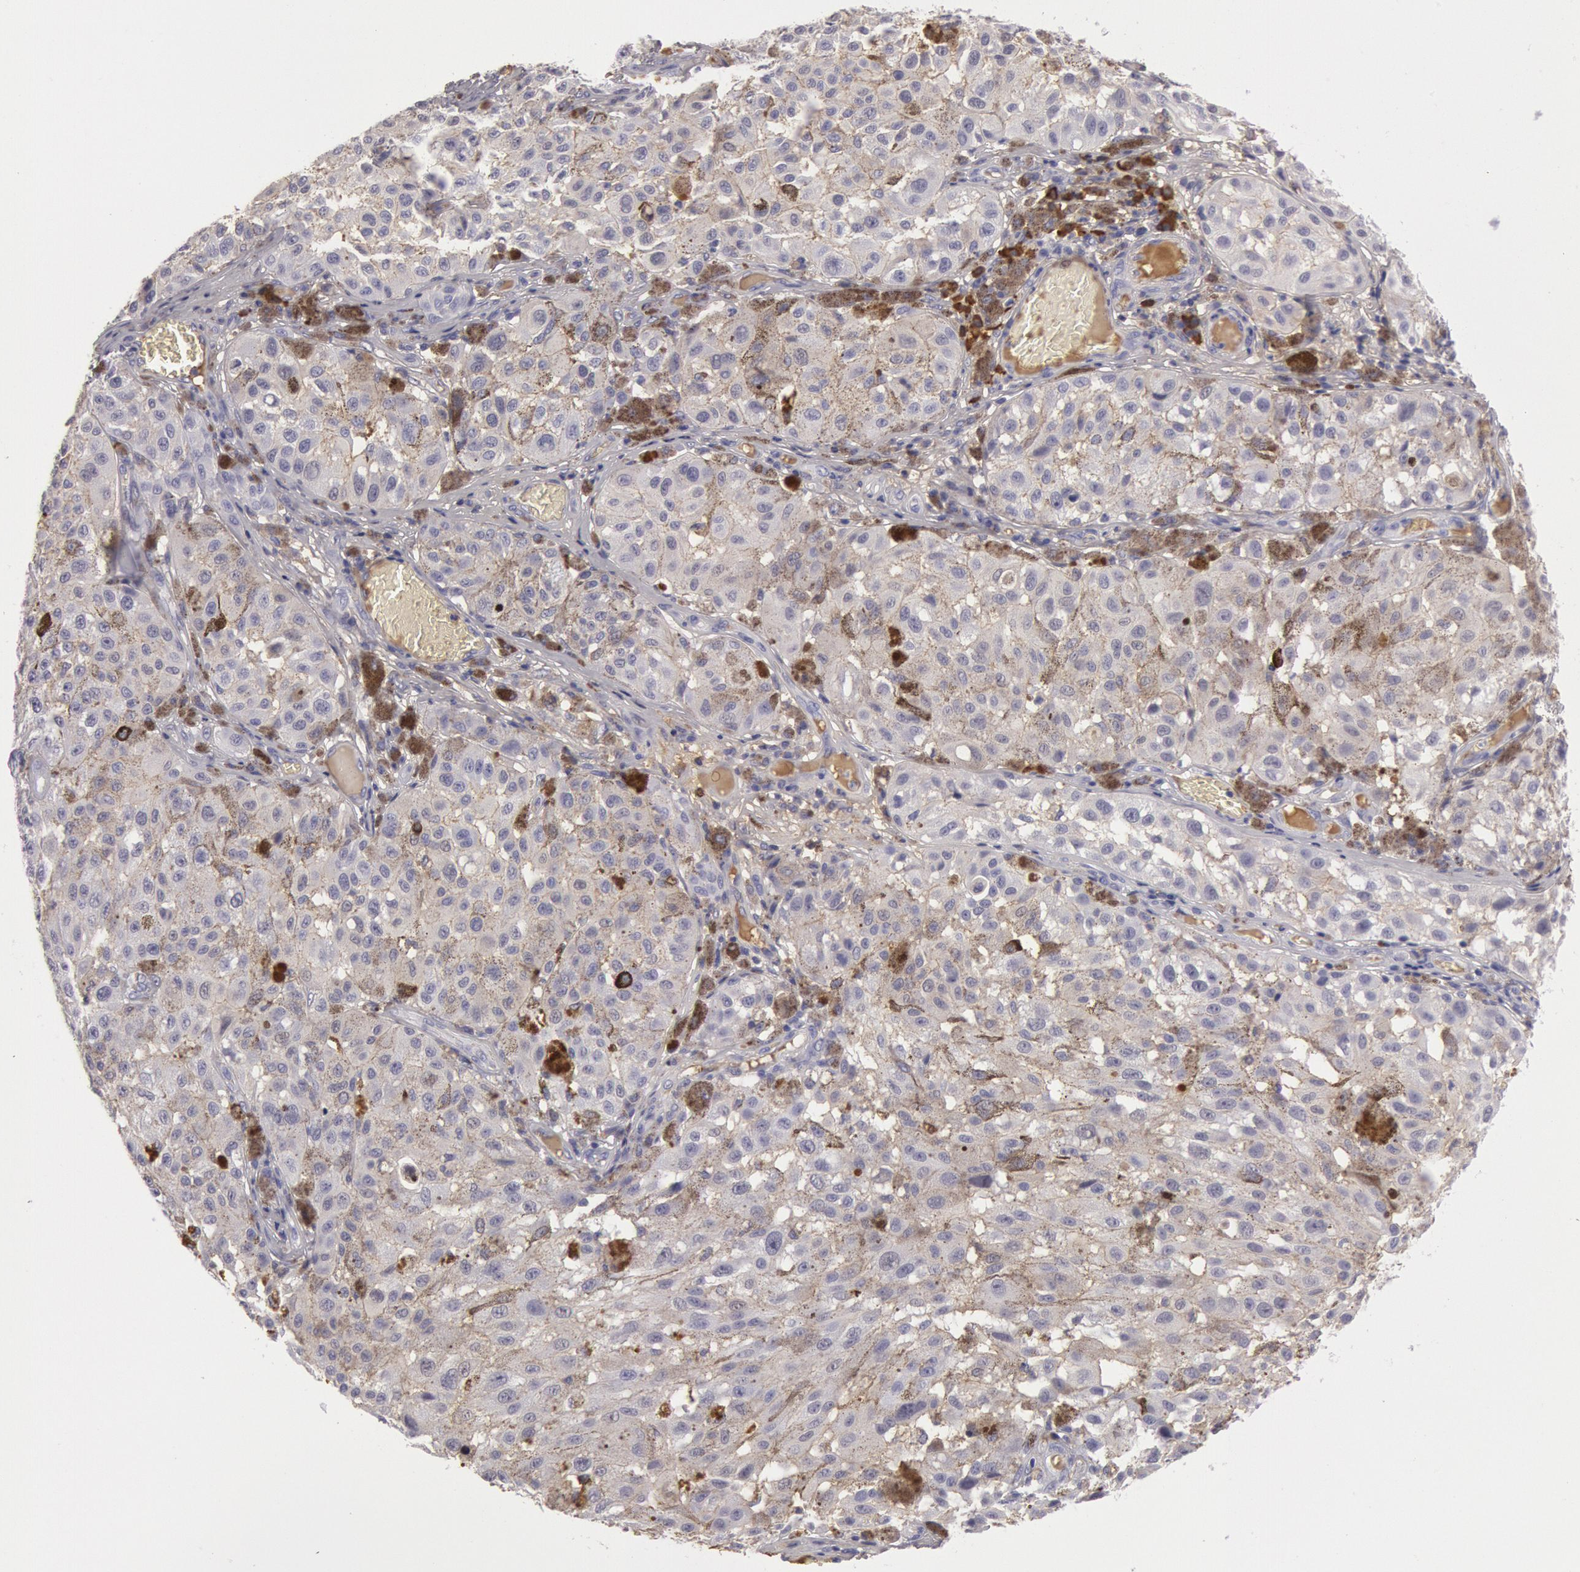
{"staining": {"intensity": "weak", "quantity": "25%-75%", "location": "cytoplasmic/membranous"}, "tissue": "melanoma", "cell_type": "Tumor cells", "image_type": "cancer", "snomed": [{"axis": "morphology", "description": "Malignant melanoma, NOS"}, {"axis": "topography", "description": "Skin"}], "caption": "Malignant melanoma stained with a brown dye reveals weak cytoplasmic/membranous positive positivity in approximately 25%-75% of tumor cells.", "gene": "IGHG1", "patient": {"sex": "female", "age": 64}}